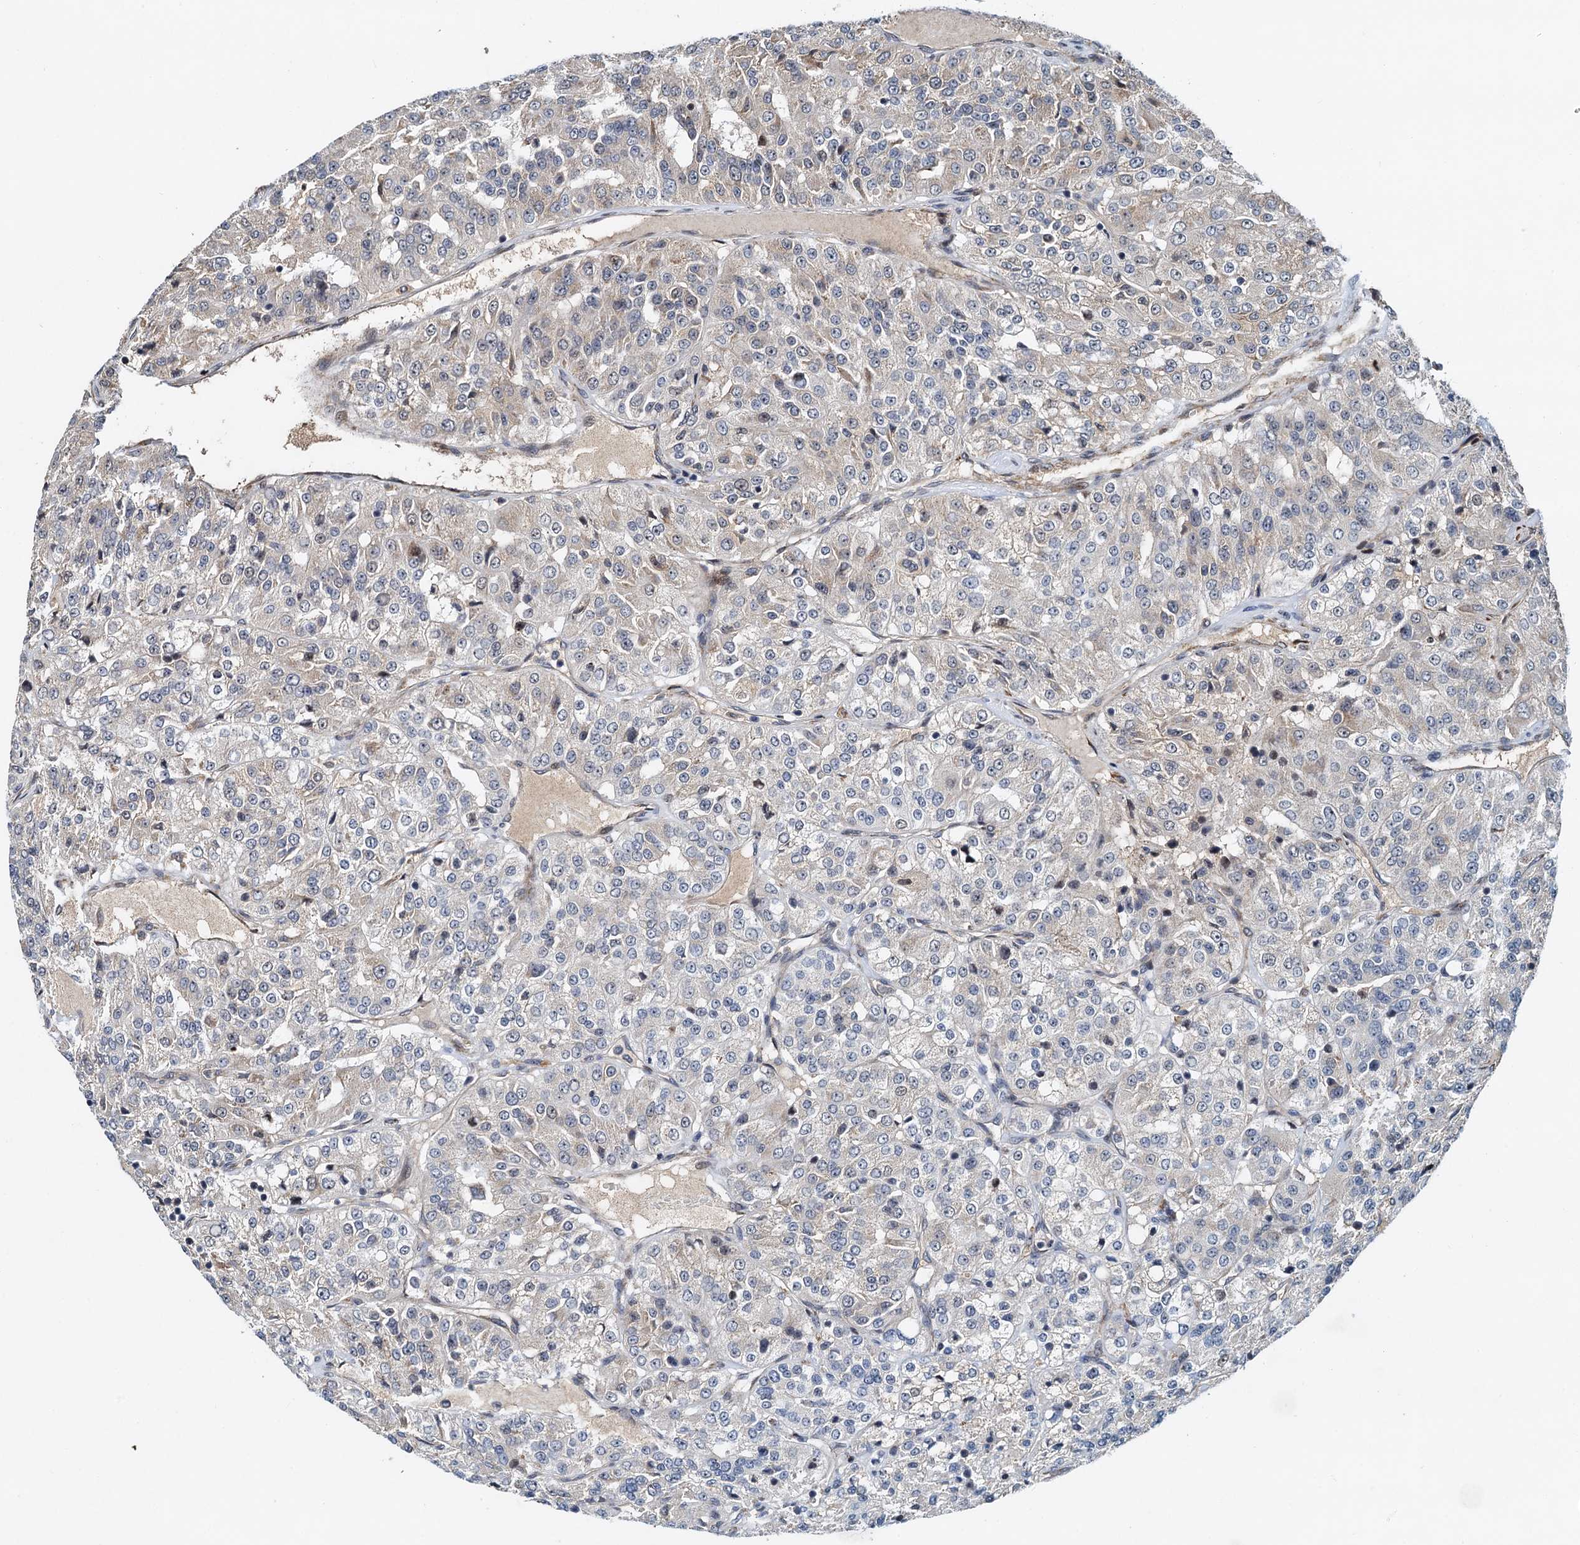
{"staining": {"intensity": "negative", "quantity": "none", "location": "none"}, "tissue": "renal cancer", "cell_type": "Tumor cells", "image_type": "cancer", "snomed": [{"axis": "morphology", "description": "Adenocarcinoma, NOS"}, {"axis": "topography", "description": "Kidney"}], "caption": "An immunohistochemistry photomicrograph of renal adenocarcinoma is shown. There is no staining in tumor cells of renal adenocarcinoma.", "gene": "DNAJC21", "patient": {"sex": "female", "age": 63}}